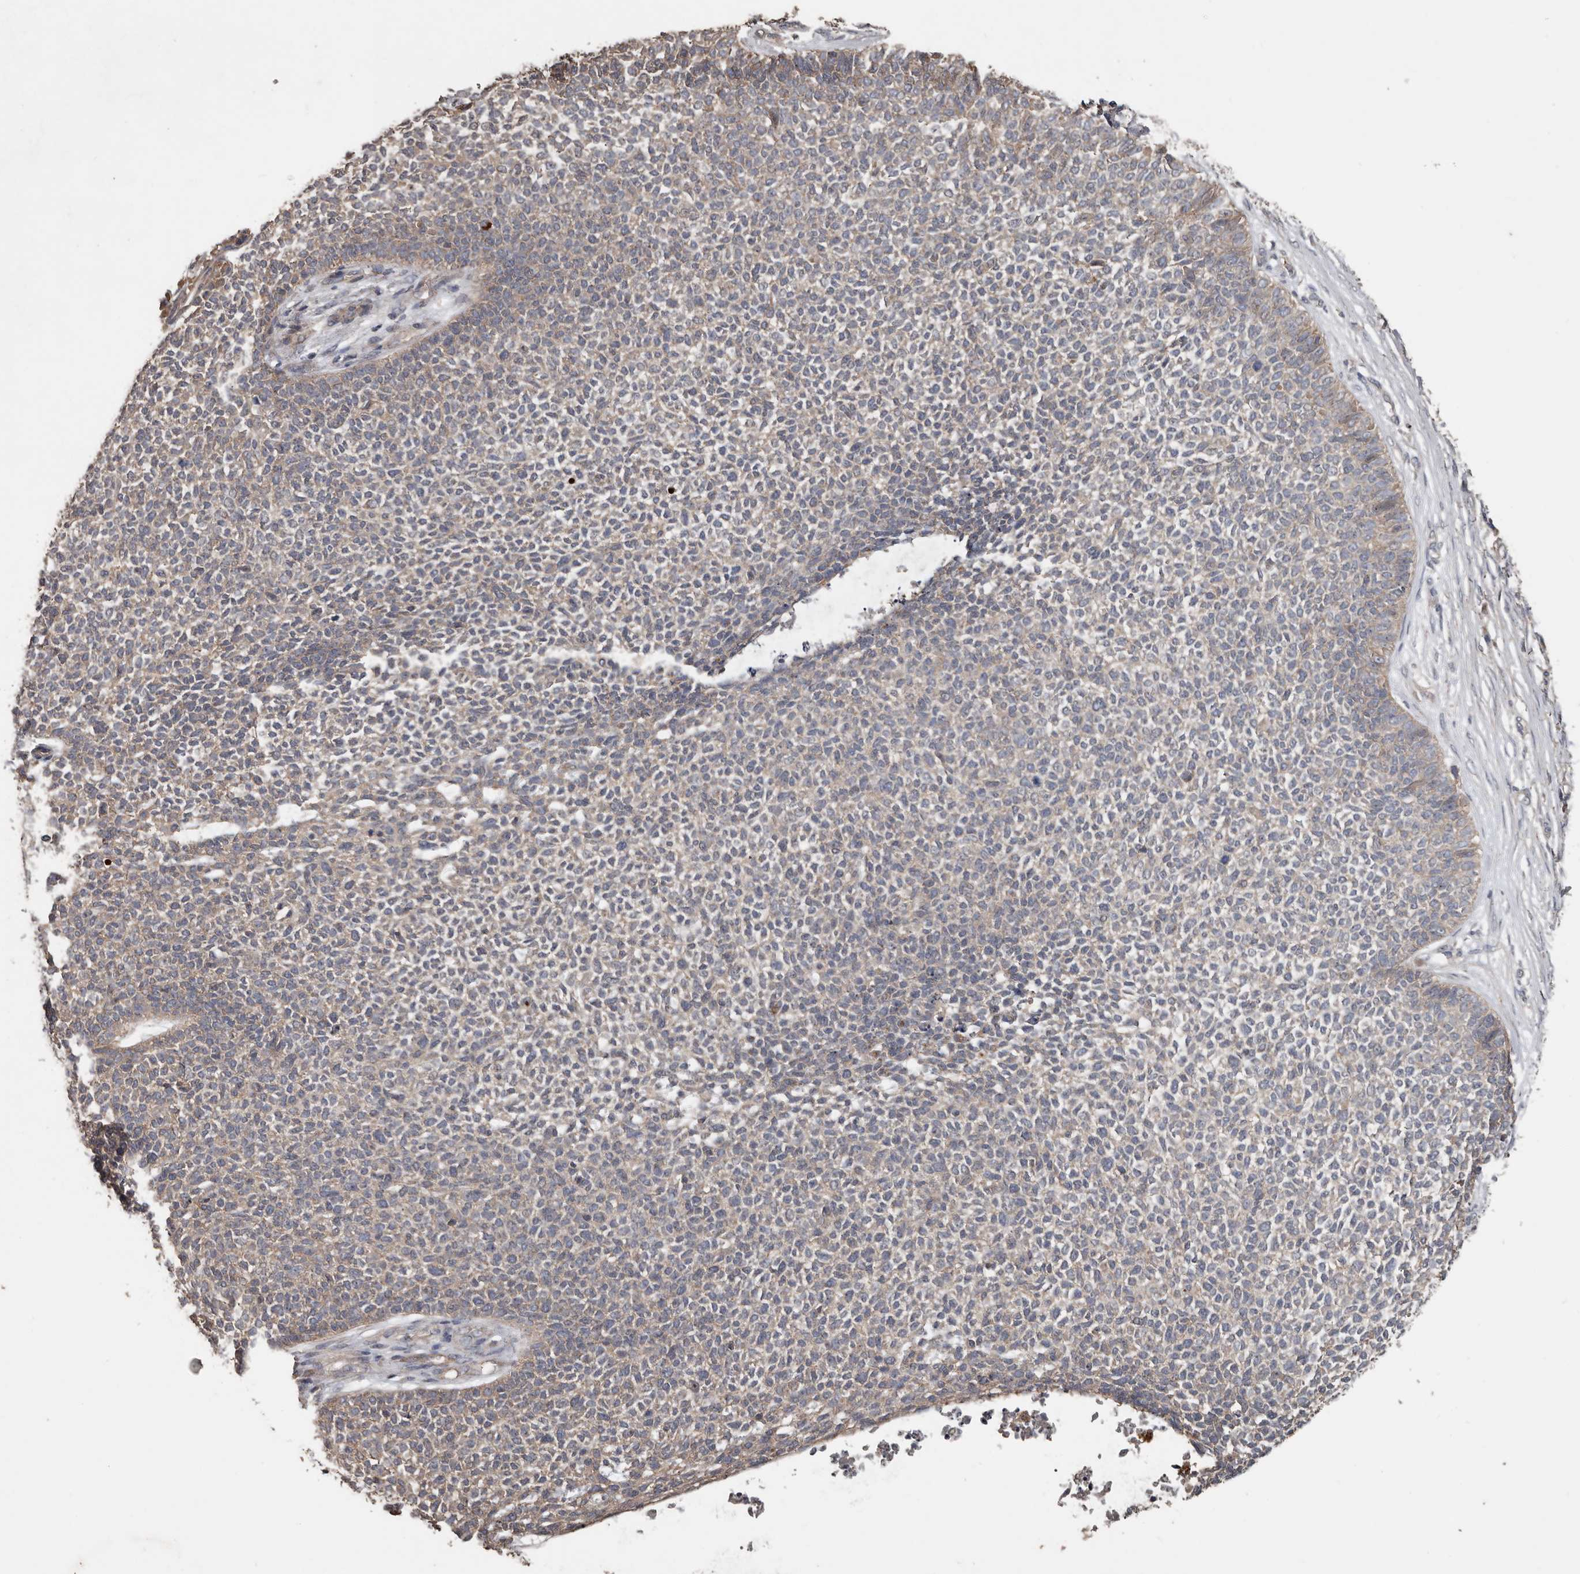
{"staining": {"intensity": "weak", "quantity": "<25%", "location": "cytoplasmic/membranous"}, "tissue": "skin cancer", "cell_type": "Tumor cells", "image_type": "cancer", "snomed": [{"axis": "morphology", "description": "Basal cell carcinoma"}, {"axis": "topography", "description": "Skin"}], "caption": "Image shows no protein positivity in tumor cells of basal cell carcinoma (skin) tissue.", "gene": "HYAL4", "patient": {"sex": "female", "age": 84}}